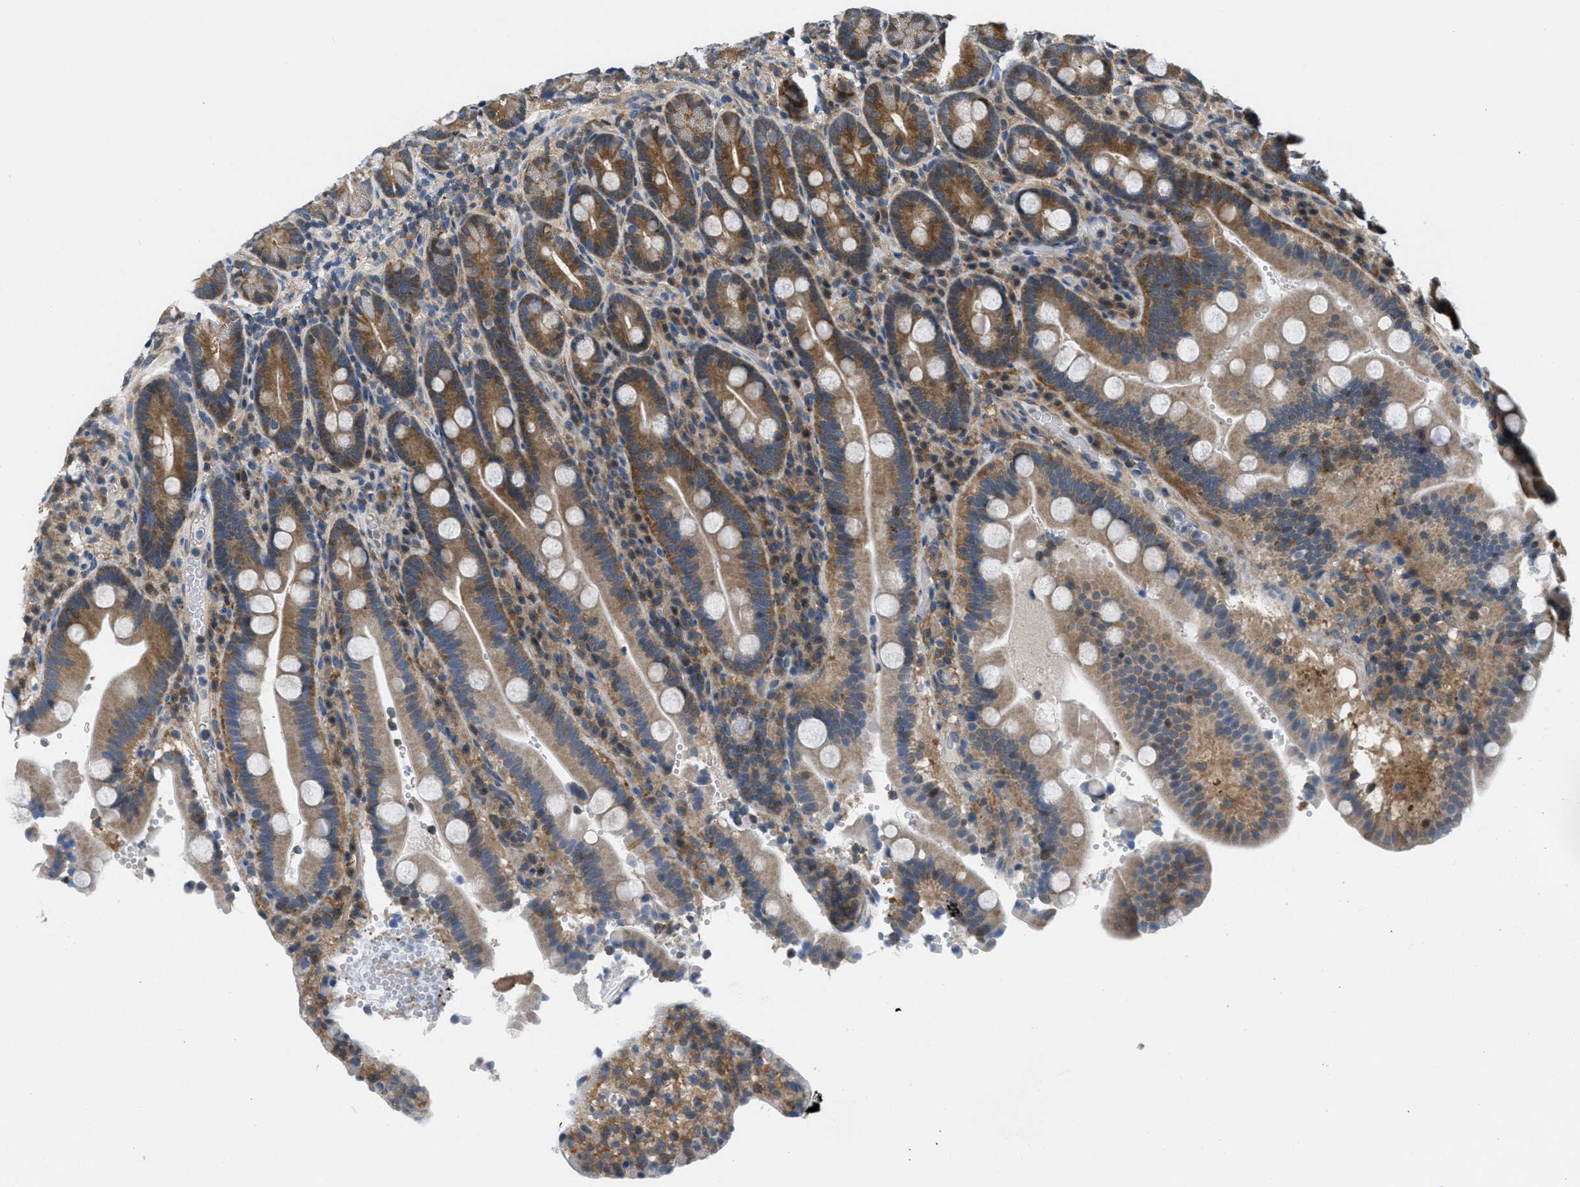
{"staining": {"intensity": "moderate", "quantity": ">75%", "location": "cytoplasmic/membranous"}, "tissue": "duodenum", "cell_type": "Glandular cells", "image_type": "normal", "snomed": [{"axis": "morphology", "description": "Normal tissue, NOS"}, {"axis": "topography", "description": "Small intestine, NOS"}], "caption": "This photomicrograph displays immunohistochemistry (IHC) staining of normal human duodenum, with medium moderate cytoplasmic/membranous expression in about >75% of glandular cells.", "gene": "PIP5K1C", "patient": {"sex": "female", "age": 71}}